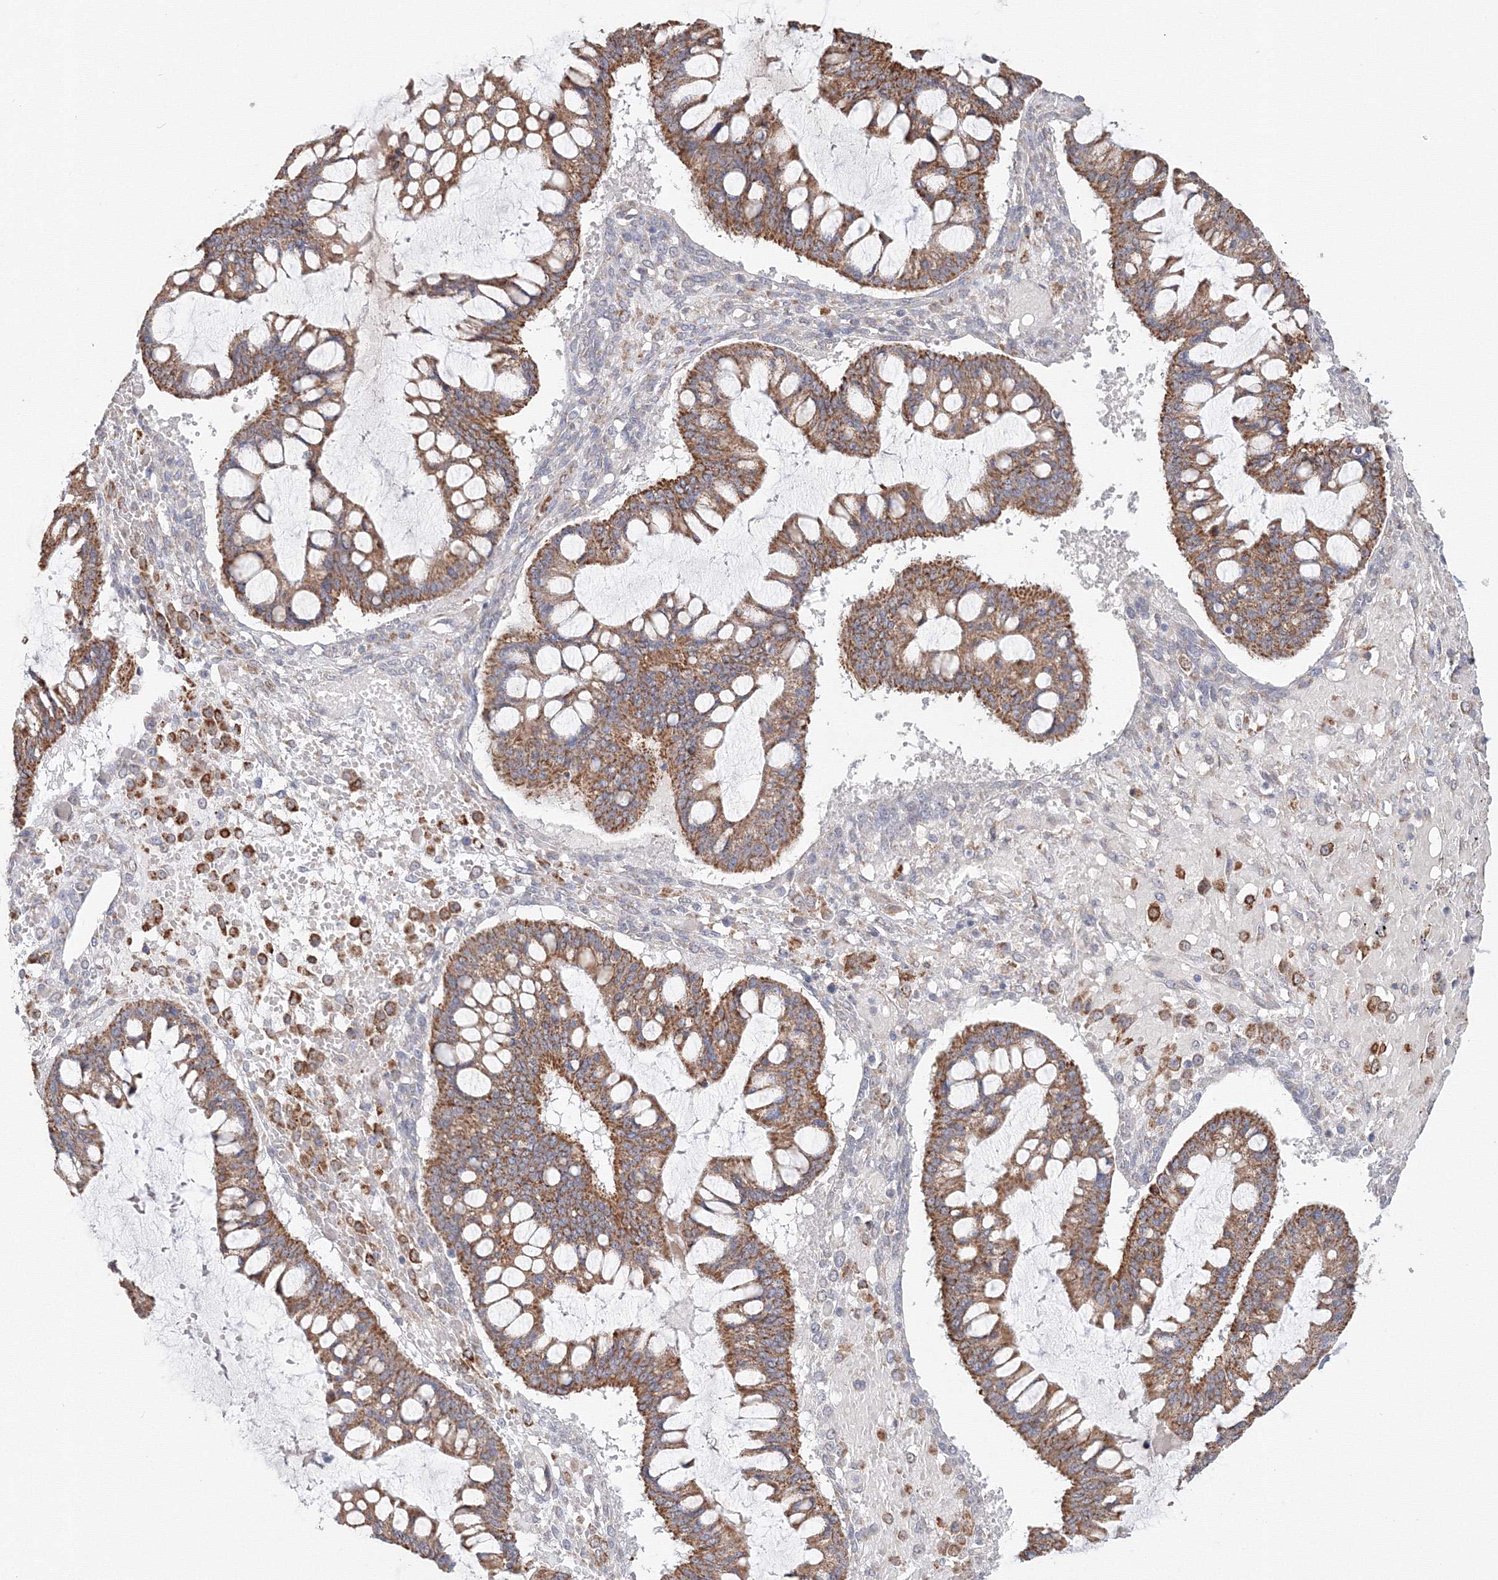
{"staining": {"intensity": "moderate", "quantity": ">75%", "location": "cytoplasmic/membranous"}, "tissue": "ovarian cancer", "cell_type": "Tumor cells", "image_type": "cancer", "snomed": [{"axis": "morphology", "description": "Cystadenocarcinoma, mucinous, NOS"}, {"axis": "topography", "description": "Ovary"}], "caption": "IHC histopathology image of ovarian mucinous cystadenocarcinoma stained for a protein (brown), which shows medium levels of moderate cytoplasmic/membranous staining in about >75% of tumor cells.", "gene": "DHRS12", "patient": {"sex": "female", "age": 73}}